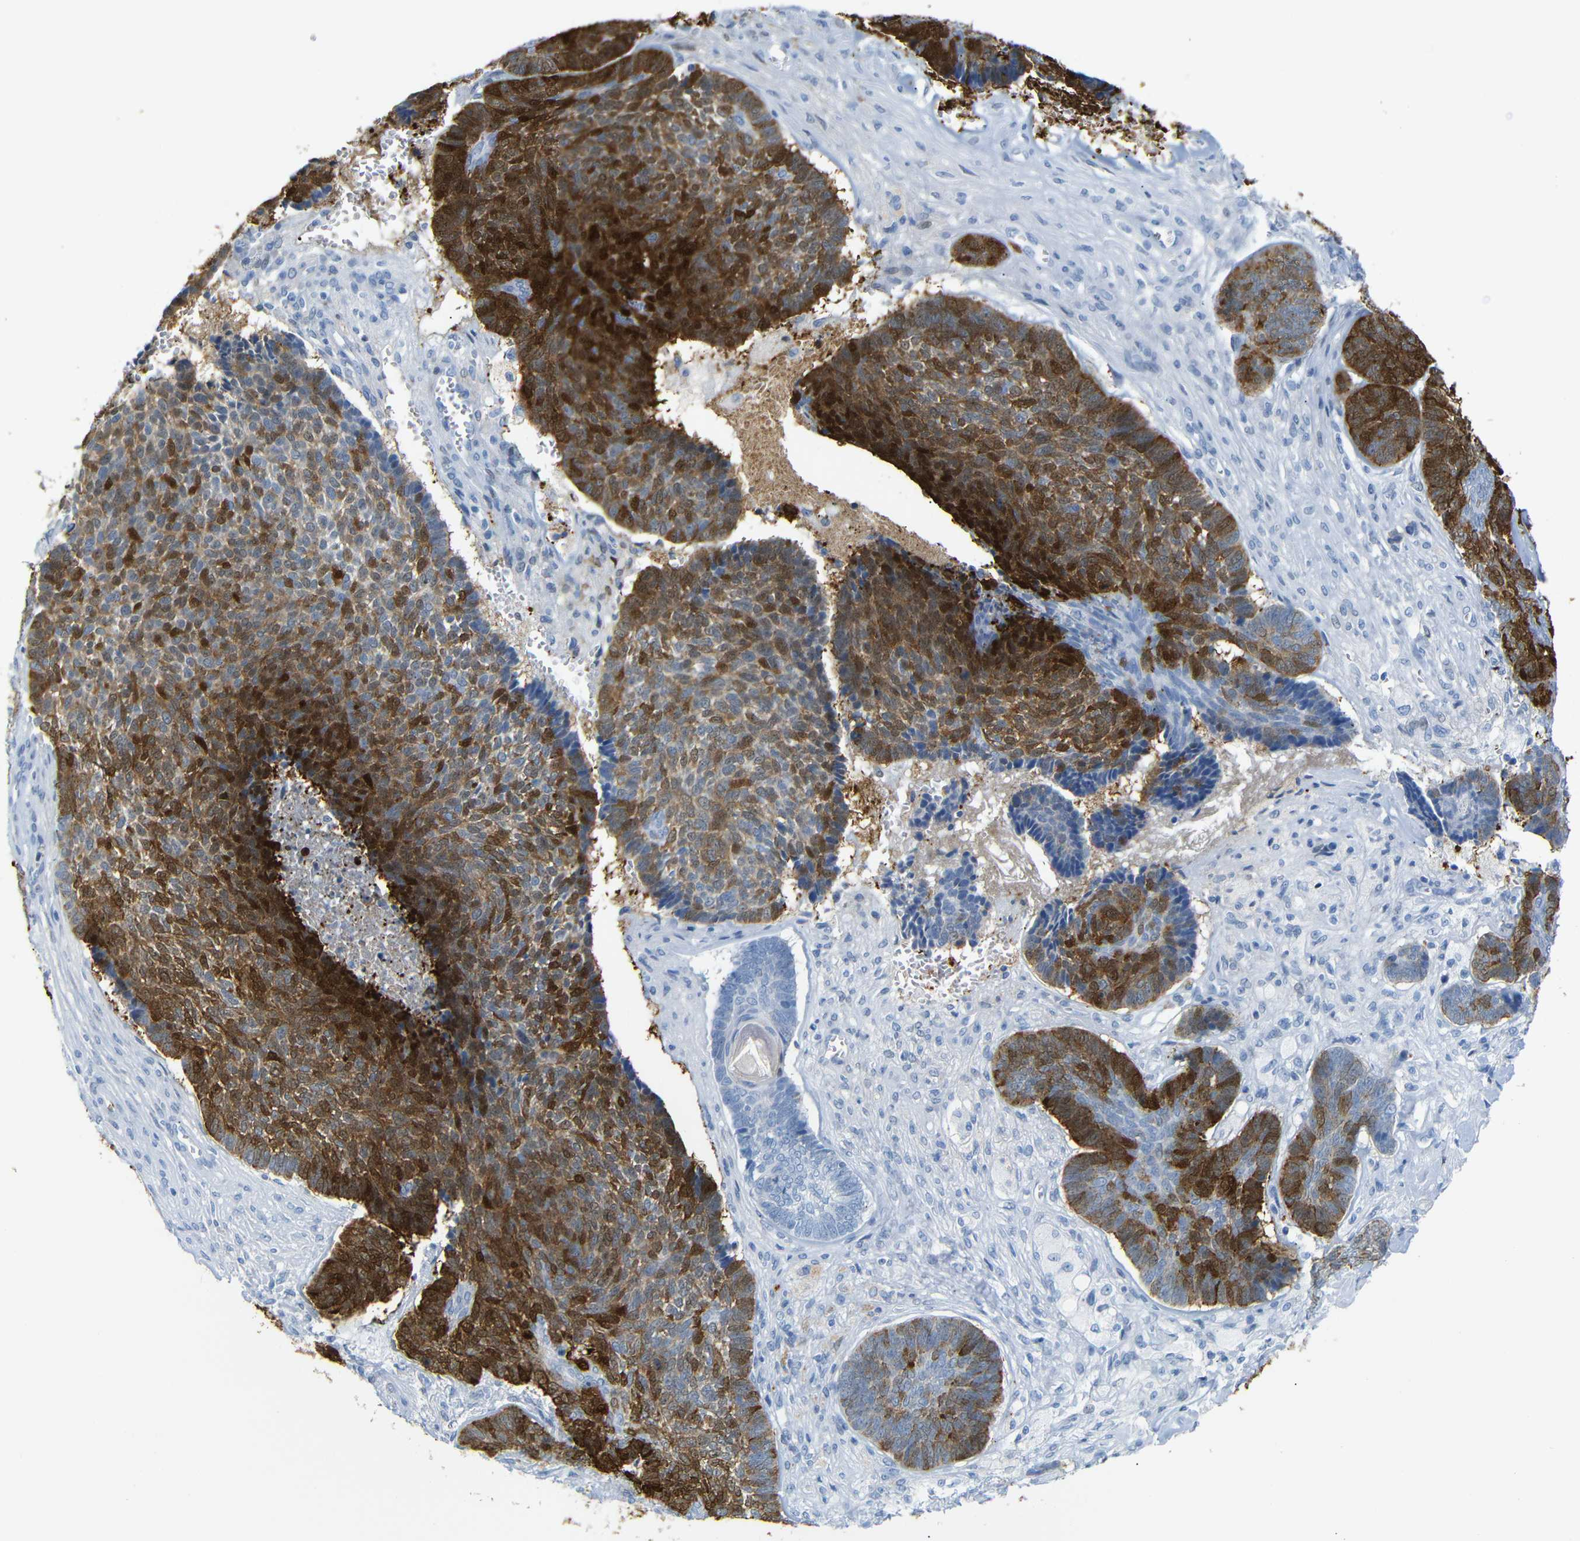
{"staining": {"intensity": "strong", "quantity": ">75%", "location": "cytoplasmic/membranous,nuclear"}, "tissue": "skin cancer", "cell_type": "Tumor cells", "image_type": "cancer", "snomed": [{"axis": "morphology", "description": "Basal cell carcinoma"}, {"axis": "topography", "description": "Skin"}], "caption": "IHC staining of skin cancer (basal cell carcinoma), which exhibits high levels of strong cytoplasmic/membranous and nuclear positivity in approximately >75% of tumor cells indicating strong cytoplasmic/membranous and nuclear protein staining. The staining was performed using DAB (brown) for protein detection and nuclei were counterstained in hematoxylin (blue).", "gene": "MT1A", "patient": {"sex": "male", "age": 84}}